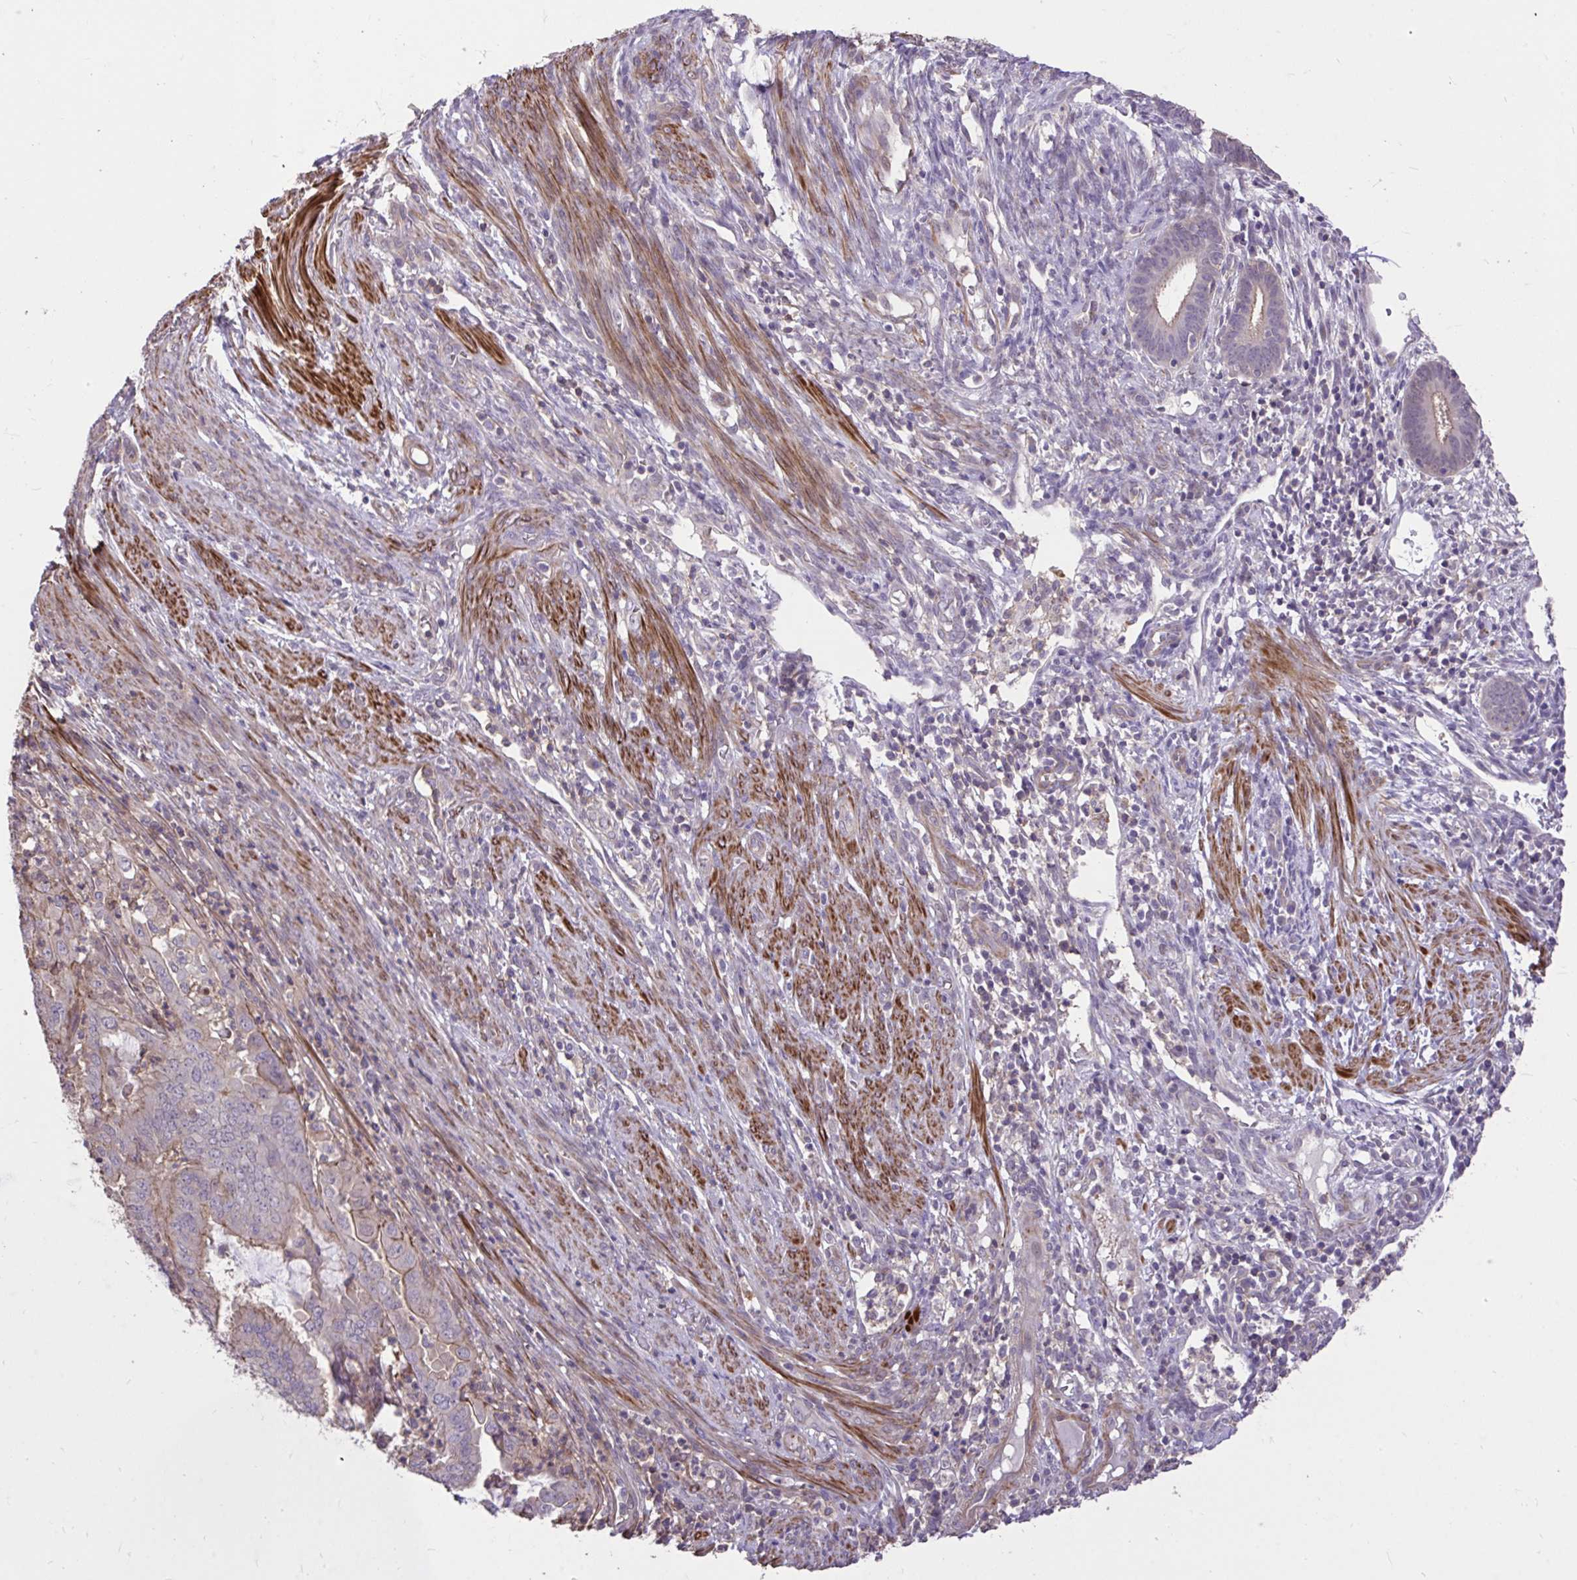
{"staining": {"intensity": "weak", "quantity": "25%-75%", "location": "cytoplasmic/membranous"}, "tissue": "endometrial cancer", "cell_type": "Tumor cells", "image_type": "cancer", "snomed": [{"axis": "morphology", "description": "Adenocarcinoma, NOS"}, {"axis": "topography", "description": "Endometrium"}], "caption": "Tumor cells exhibit low levels of weak cytoplasmic/membranous positivity in about 25%-75% of cells in endometrial cancer (adenocarcinoma). The staining was performed using DAB (3,3'-diaminobenzidine) to visualize the protein expression in brown, while the nuclei were stained in blue with hematoxylin (Magnification: 20x).", "gene": "IGFL2", "patient": {"sex": "female", "age": 51}}